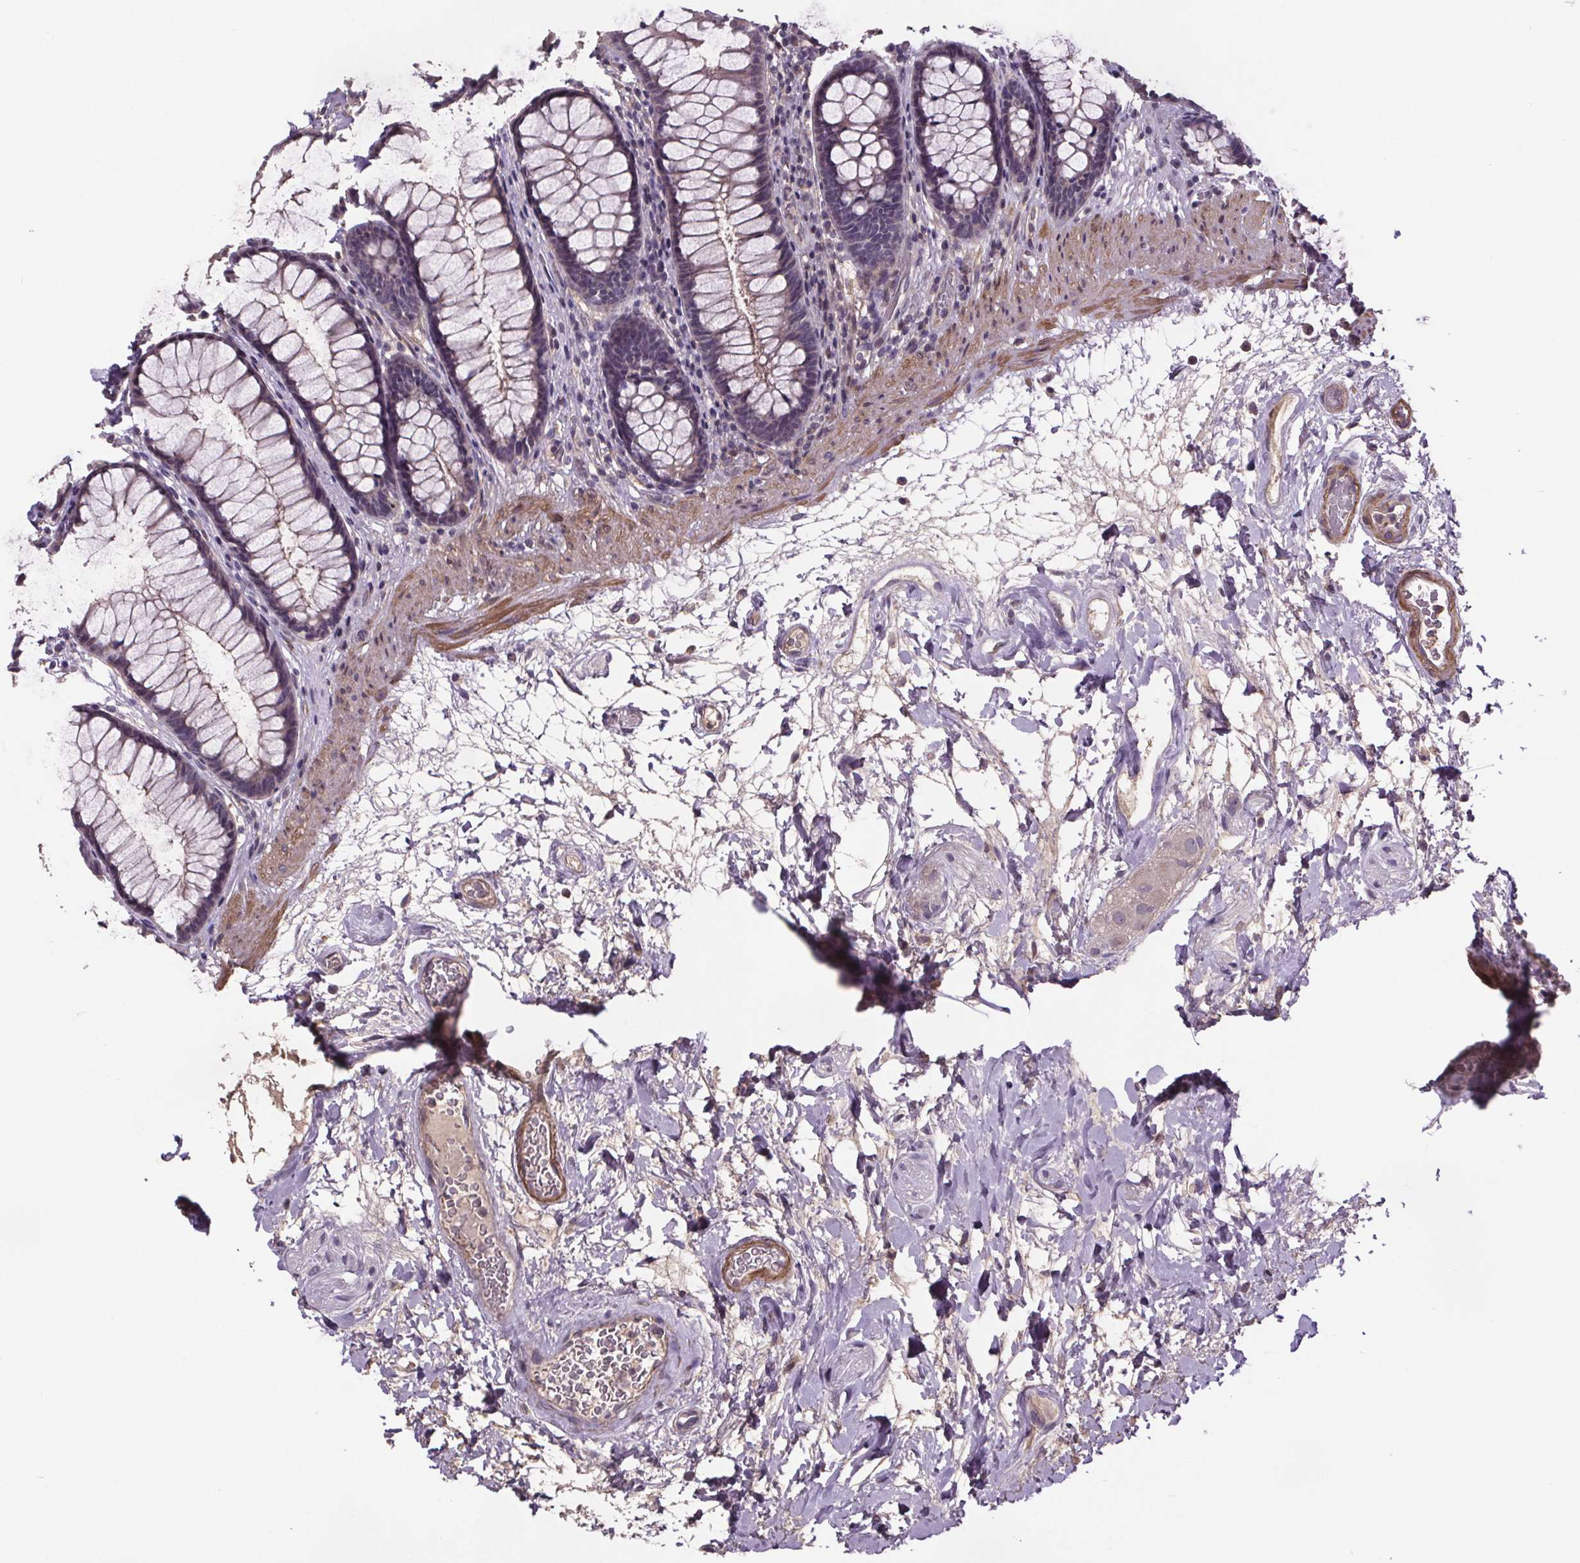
{"staining": {"intensity": "negative", "quantity": "none", "location": "none"}, "tissue": "rectum", "cell_type": "Glandular cells", "image_type": "normal", "snomed": [{"axis": "morphology", "description": "Normal tissue, NOS"}, {"axis": "topography", "description": "Rectum"}], "caption": "Immunohistochemistry (IHC) micrograph of unremarkable human rectum stained for a protein (brown), which exhibits no positivity in glandular cells. (IHC, brightfield microscopy, high magnification).", "gene": "CLN3", "patient": {"sex": "male", "age": 72}}